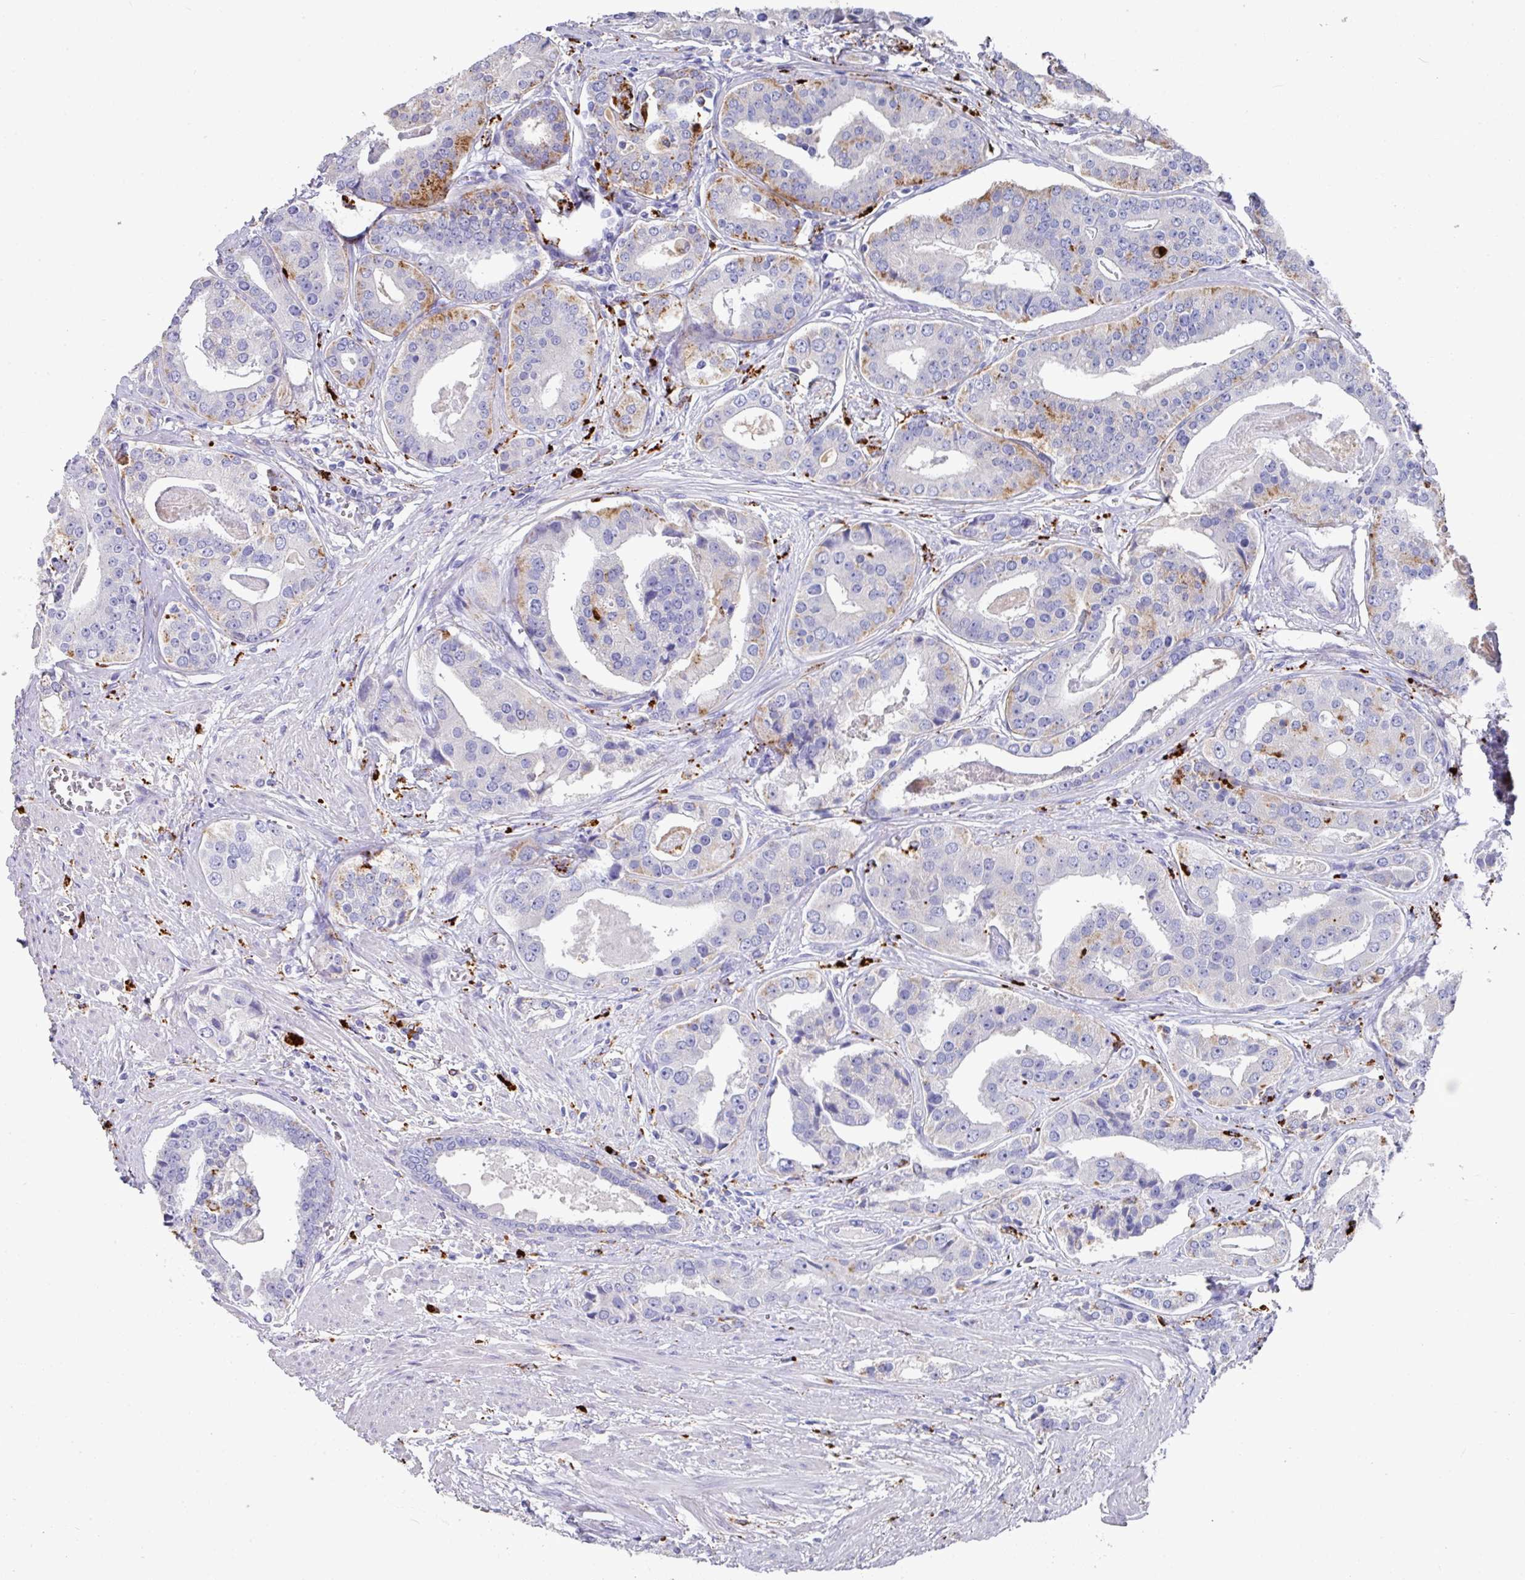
{"staining": {"intensity": "moderate", "quantity": "<25%", "location": "cytoplasmic/membranous"}, "tissue": "prostate cancer", "cell_type": "Tumor cells", "image_type": "cancer", "snomed": [{"axis": "morphology", "description": "Adenocarcinoma, High grade"}, {"axis": "topography", "description": "Prostate"}], "caption": "Prostate cancer (adenocarcinoma (high-grade)) stained with a protein marker demonstrates moderate staining in tumor cells.", "gene": "CPVL", "patient": {"sex": "male", "age": 71}}